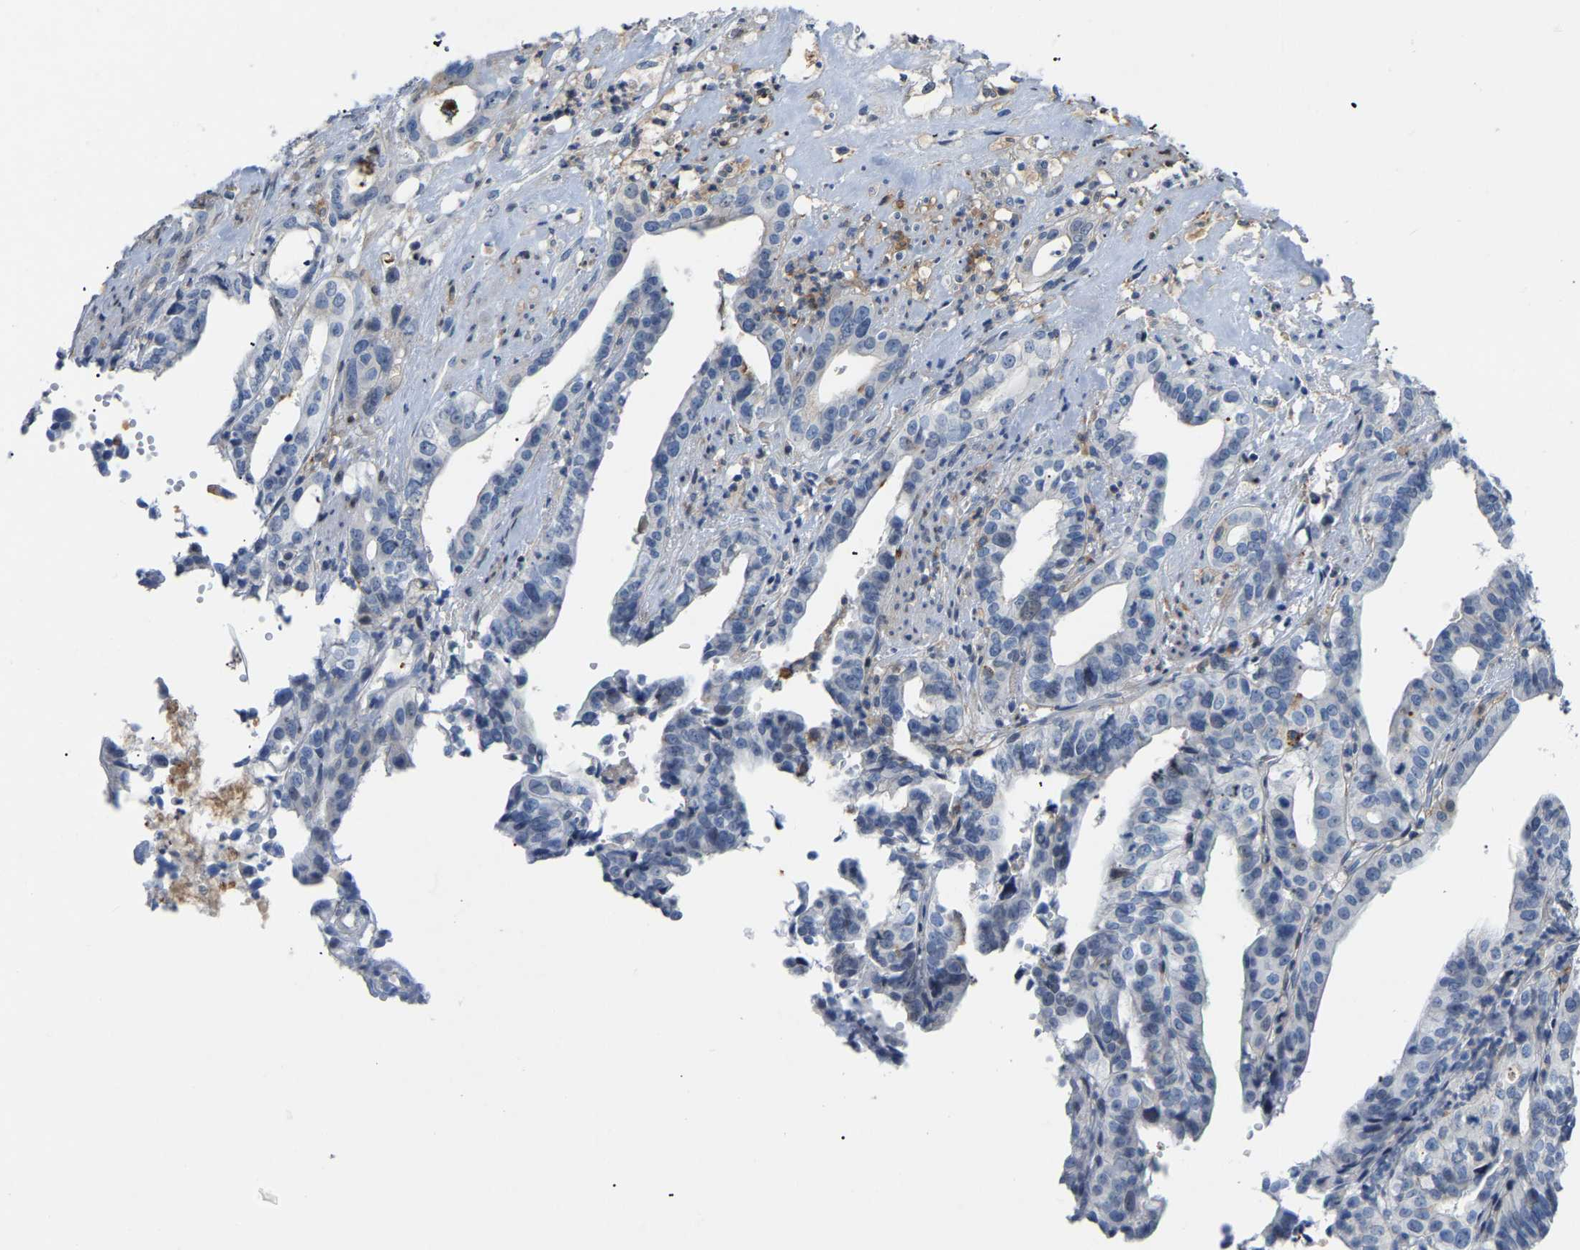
{"staining": {"intensity": "negative", "quantity": "none", "location": "none"}, "tissue": "liver cancer", "cell_type": "Tumor cells", "image_type": "cancer", "snomed": [{"axis": "morphology", "description": "Cholangiocarcinoma"}, {"axis": "topography", "description": "Liver"}], "caption": "DAB immunohistochemical staining of human liver cancer (cholangiocarcinoma) shows no significant staining in tumor cells. The staining is performed using DAB brown chromogen with nuclei counter-stained in using hematoxylin.", "gene": "ABTB2", "patient": {"sex": "female", "age": 61}}